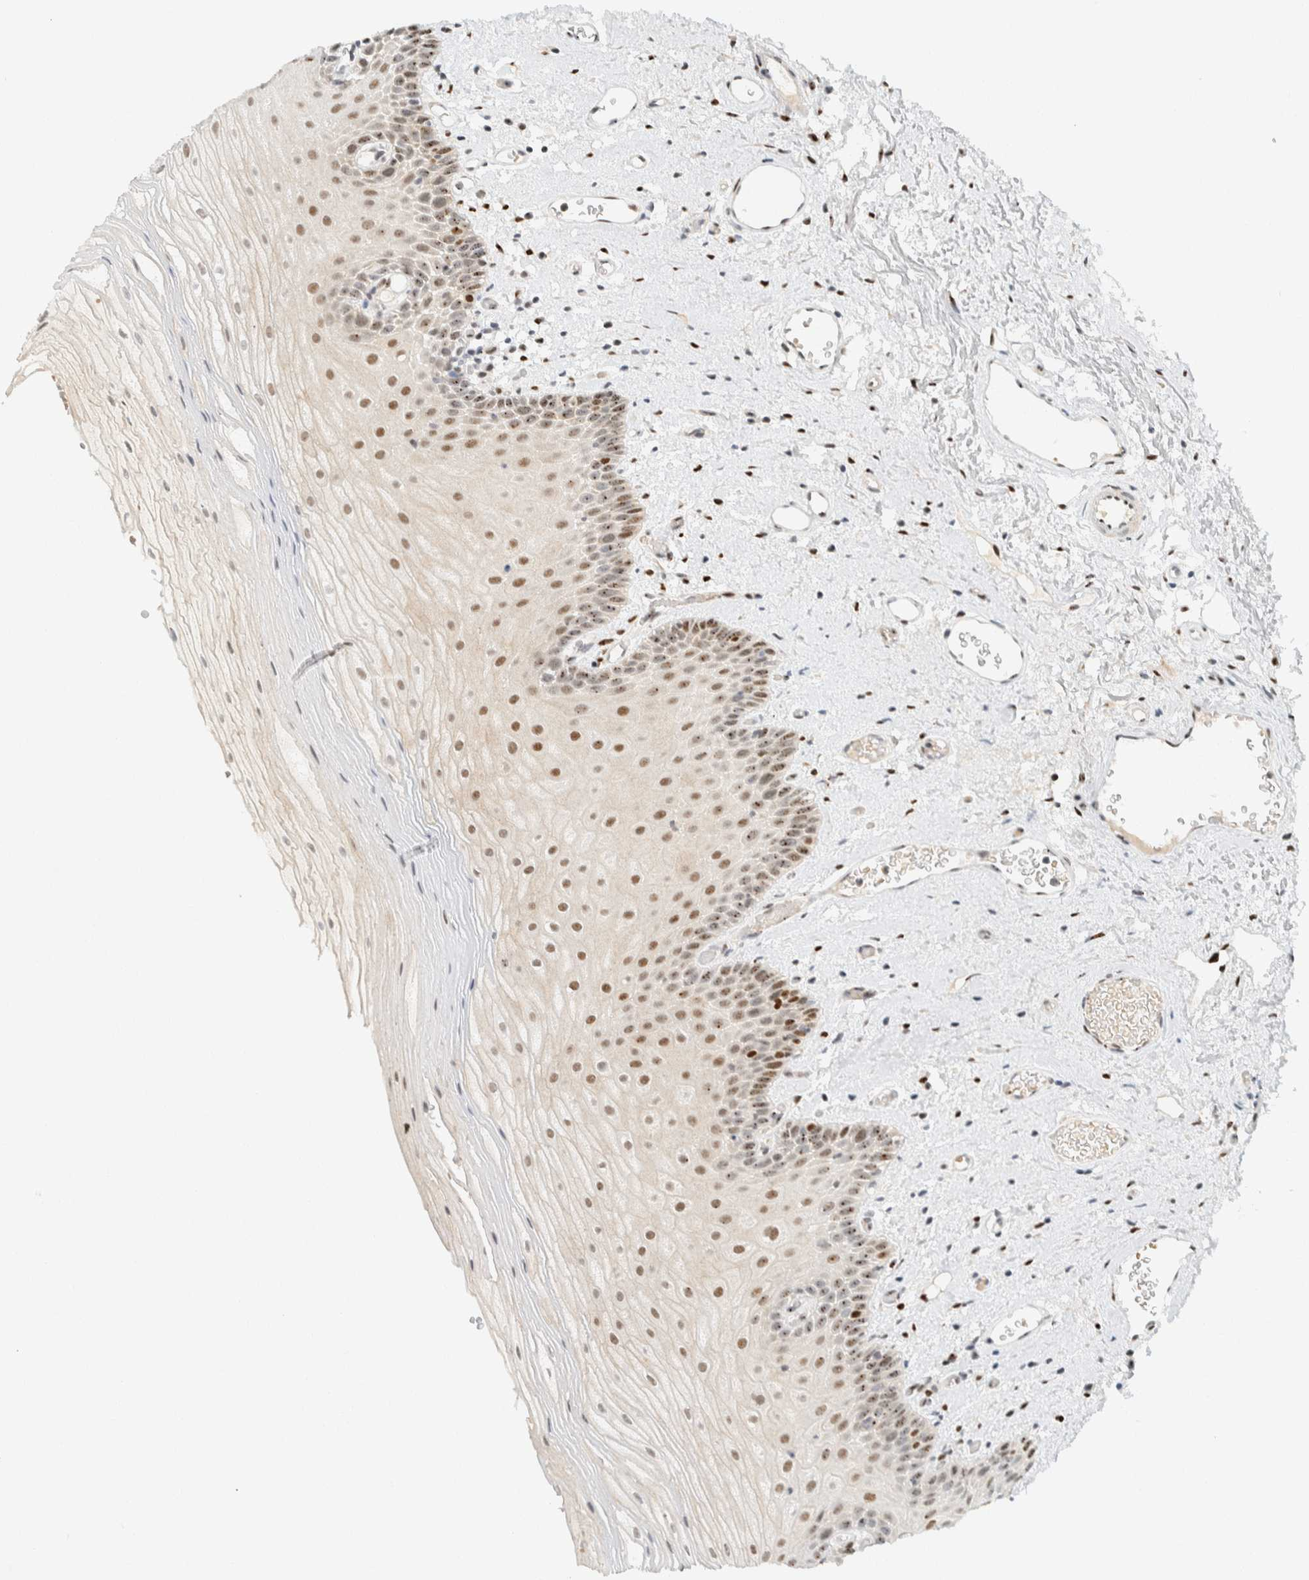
{"staining": {"intensity": "moderate", "quantity": ">75%", "location": "nuclear"}, "tissue": "oral mucosa", "cell_type": "Squamous epithelial cells", "image_type": "normal", "snomed": [{"axis": "morphology", "description": "Normal tissue, NOS"}, {"axis": "topography", "description": "Oral tissue"}], "caption": "Oral mucosa was stained to show a protein in brown. There is medium levels of moderate nuclear staining in about >75% of squamous epithelial cells. Immunohistochemistry stains the protein of interest in brown and the nuclei are stained blue.", "gene": "ZNF683", "patient": {"sex": "male", "age": 52}}